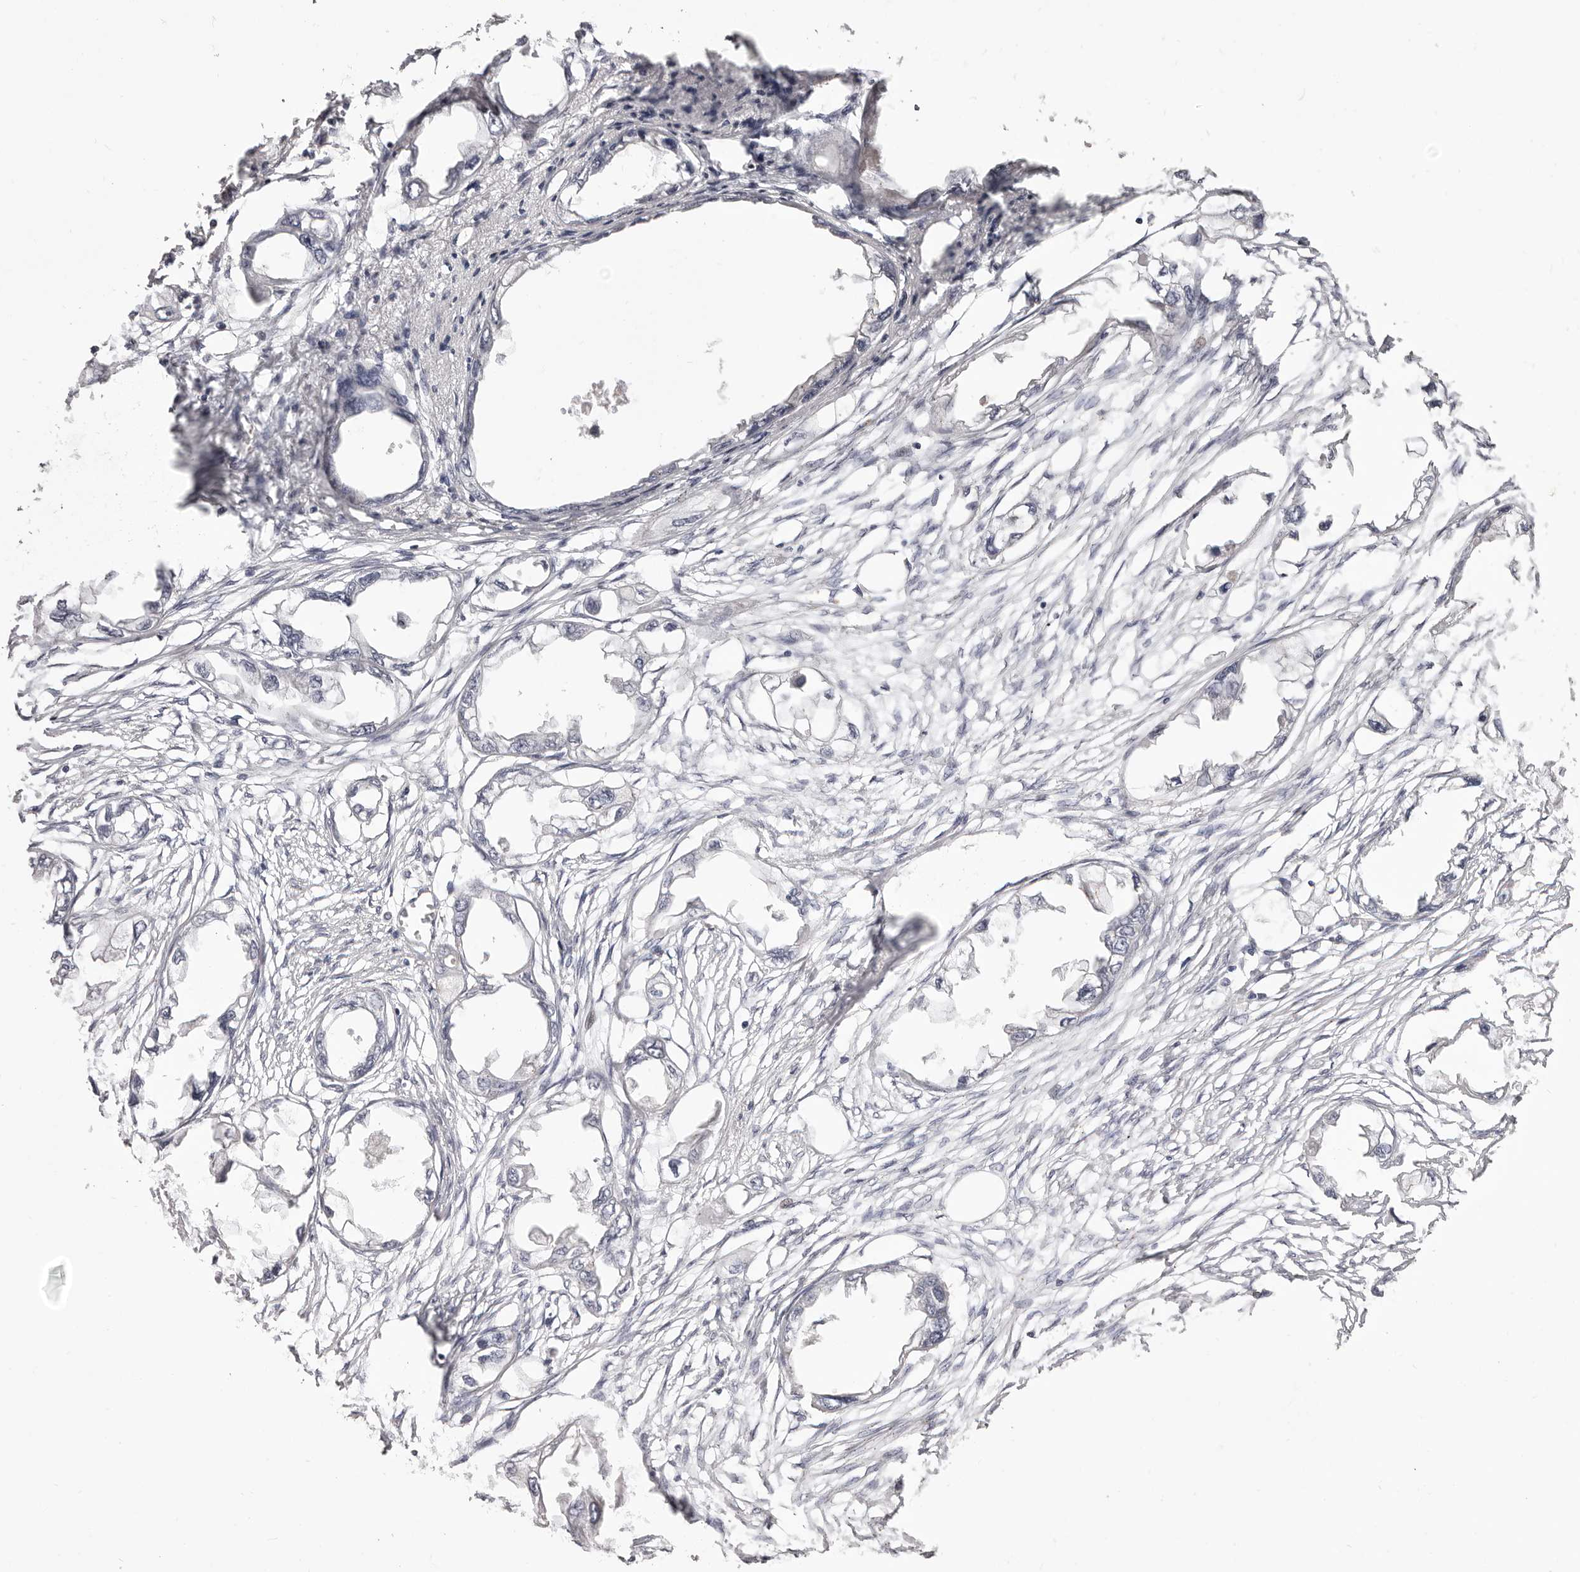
{"staining": {"intensity": "negative", "quantity": "none", "location": "none"}, "tissue": "endometrial cancer", "cell_type": "Tumor cells", "image_type": "cancer", "snomed": [{"axis": "morphology", "description": "Adenocarcinoma, NOS"}, {"axis": "morphology", "description": "Adenocarcinoma, metastatic, NOS"}, {"axis": "topography", "description": "Adipose tissue"}, {"axis": "topography", "description": "Endometrium"}], "caption": "An immunohistochemistry (IHC) histopathology image of endometrial cancer is shown. There is no staining in tumor cells of endometrial cancer.", "gene": "PEG10", "patient": {"sex": "female", "age": 67}}